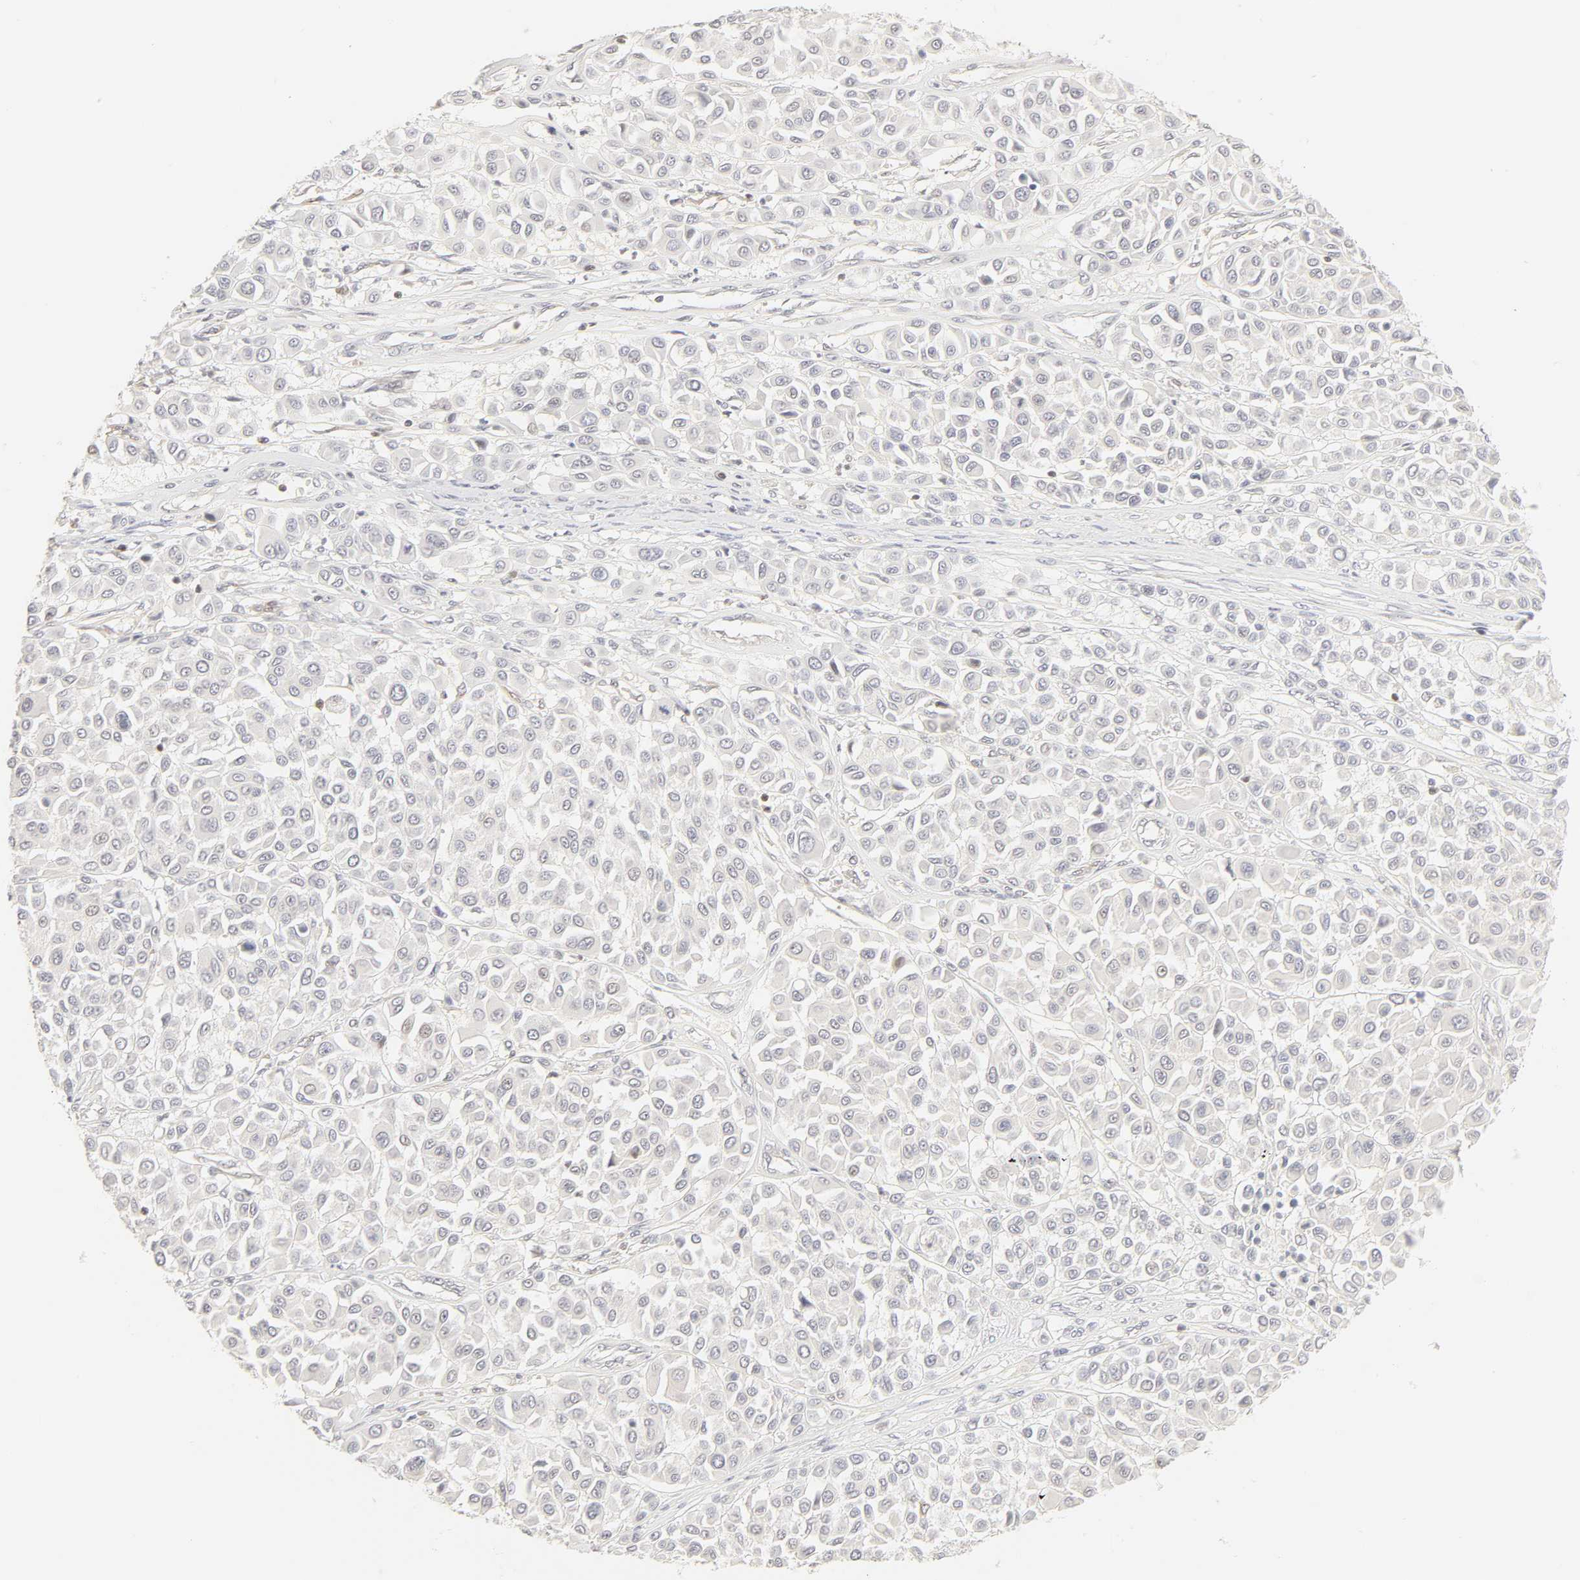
{"staining": {"intensity": "negative", "quantity": "none", "location": "none"}, "tissue": "melanoma", "cell_type": "Tumor cells", "image_type": "cancer", "snomed": [{"axis": "morphology", "description": "Malignant melanoma, Metastatic site"}, {"axis": "topography", "description": "Soft tissue"}], "caption": "IHC of malignant melanoma (metastatic site) shows no expression in tumor cells.", "gene": "KIF2A", "patient": {"sex": "male", "age": 41}}